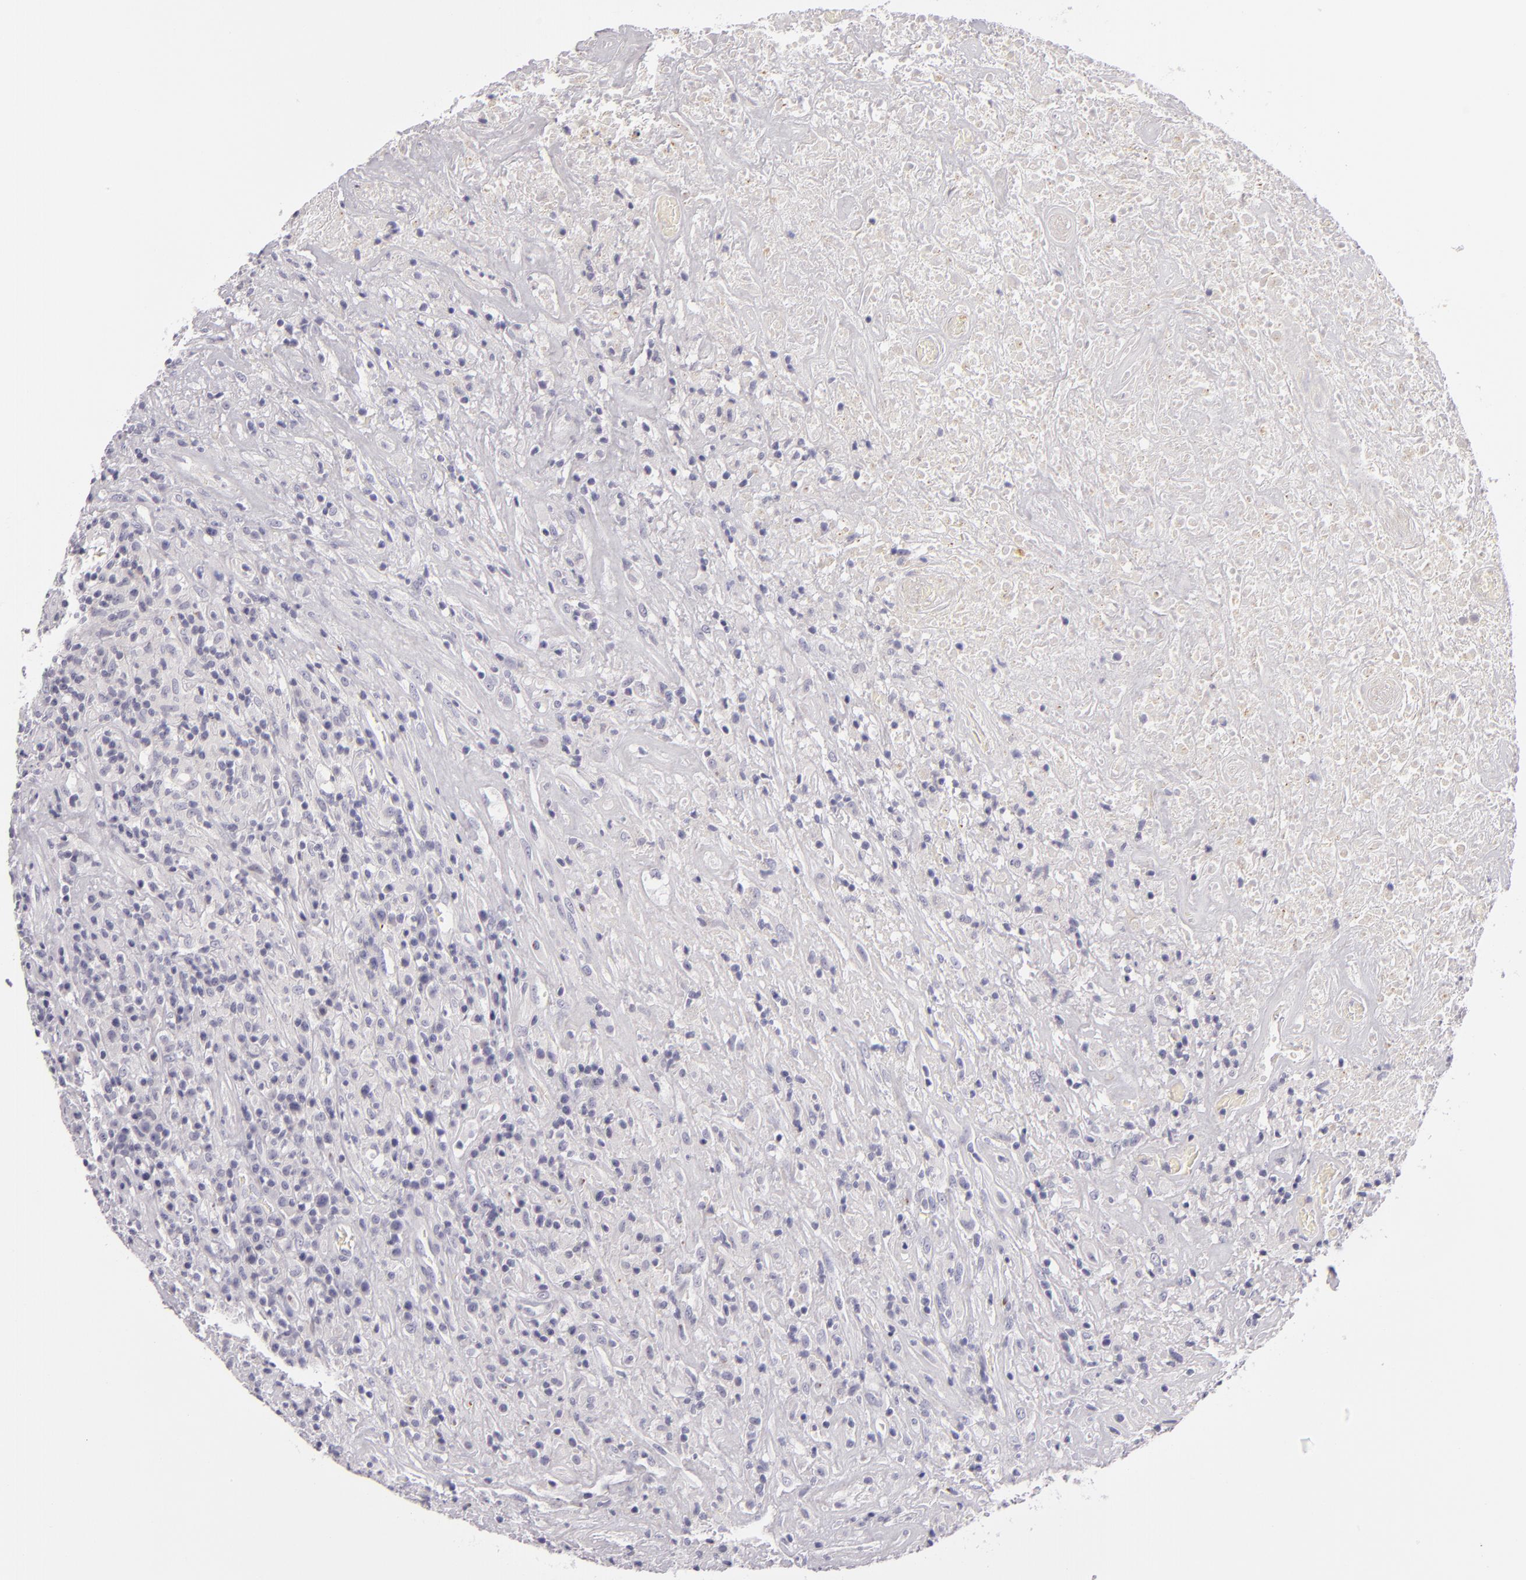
{"staining": {"intensity": "negative", "quantity": "none", "location": "none"}, "tissue": "lymphoma", "cell_type": "Tumor cells", "image_type": "cancer", "snomed": [{"axis": "morphology", "description": "Hodgkin's disease, NOS"}, {"axis": "topography", "description": "Lymph node"}], "caption": "DAB immunohistochemical staining of lymphoma demonstrates no significant expression in tumor cells.", "gene": "FAM181A", "patient": {"sex": "male", "age": 46}}